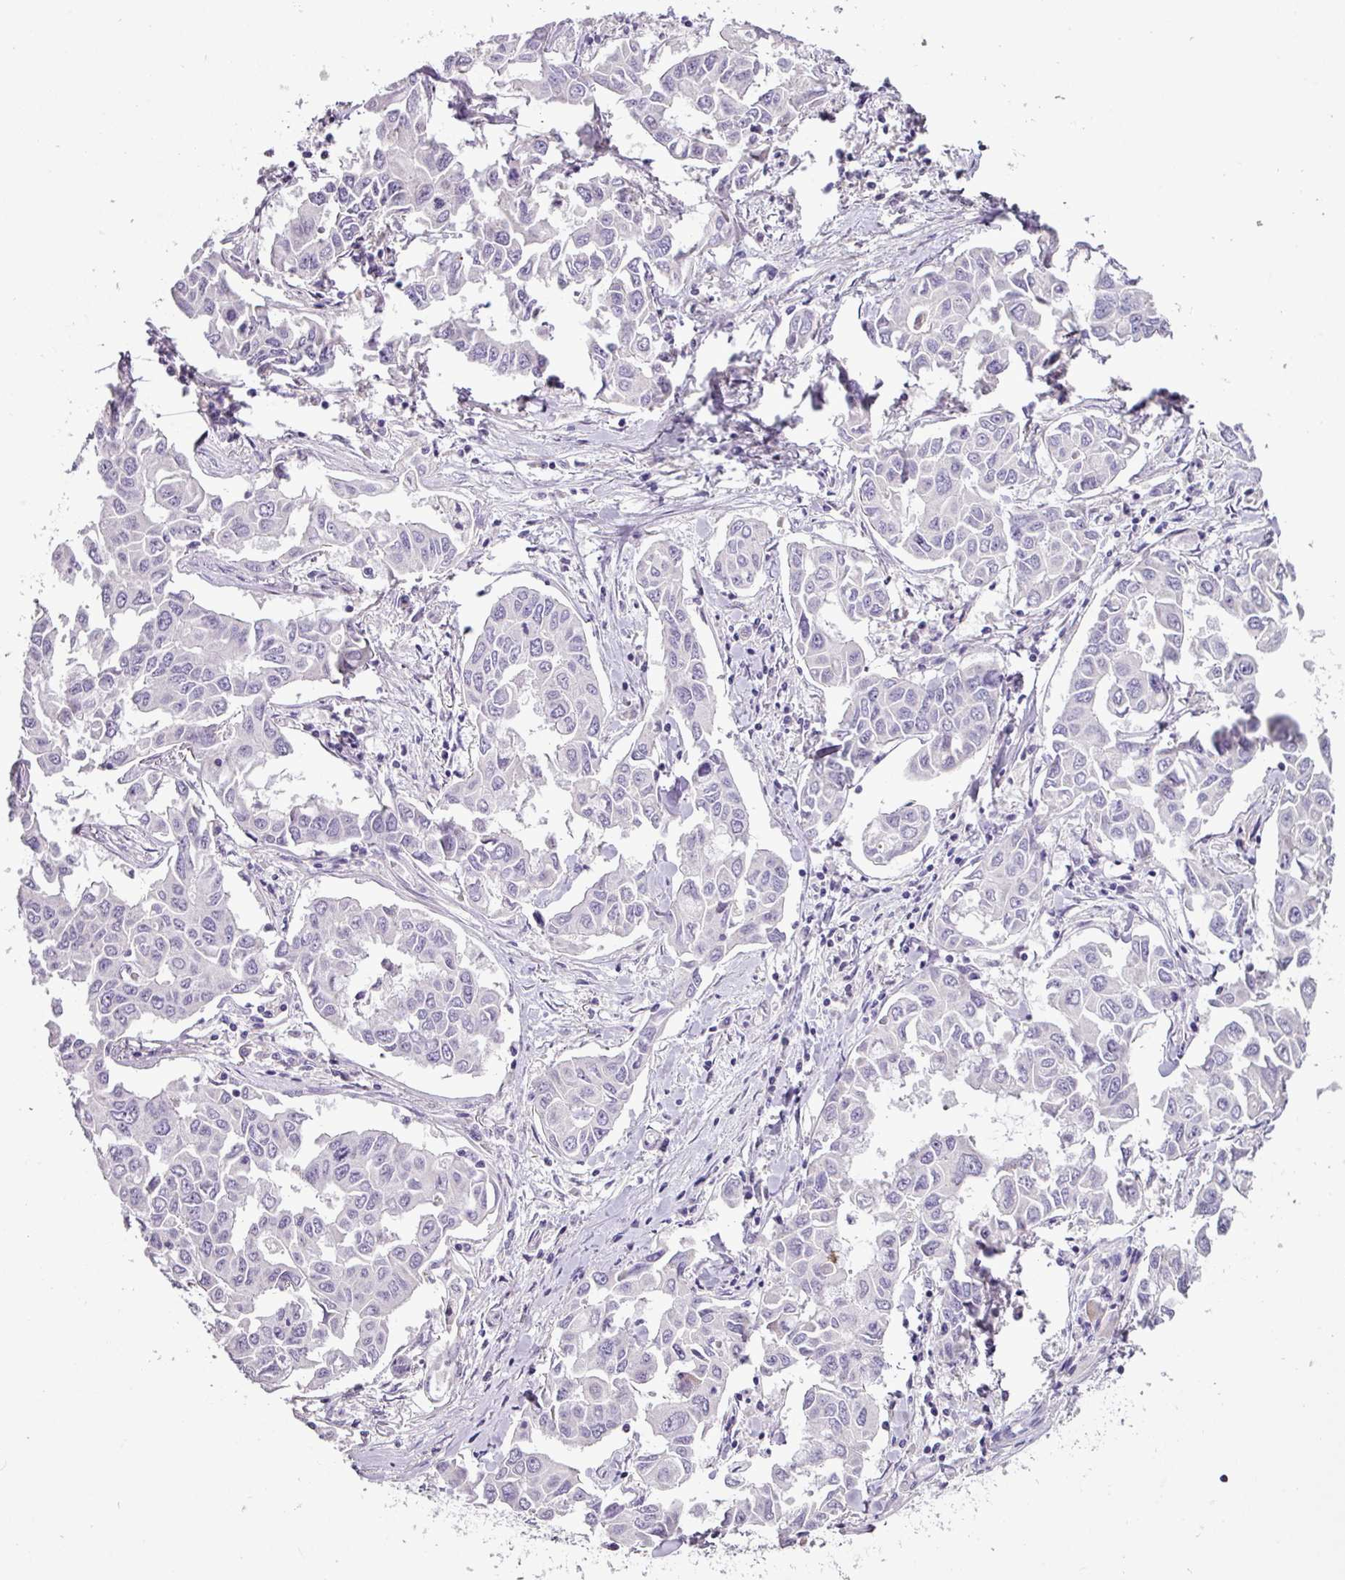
{"staining": {"intensity": "negative", "quantity": "none", "location": "none"}, "tissue": "lung cancer", "cell_type": "Tumor cells", "image_type": "cancer", "snomed": [{"axis": "morphology", "description": "Adenocarcinoma, NOS"}, {"axis": "topography", "description": "Lung"}], "caption": "Immunohistochemical staining of adenocarcinoma (lung) demonstrates no significant positivity in tumor cells.", "gene": "BRINP2", "patient": {"sex": "male", "age": 64}}